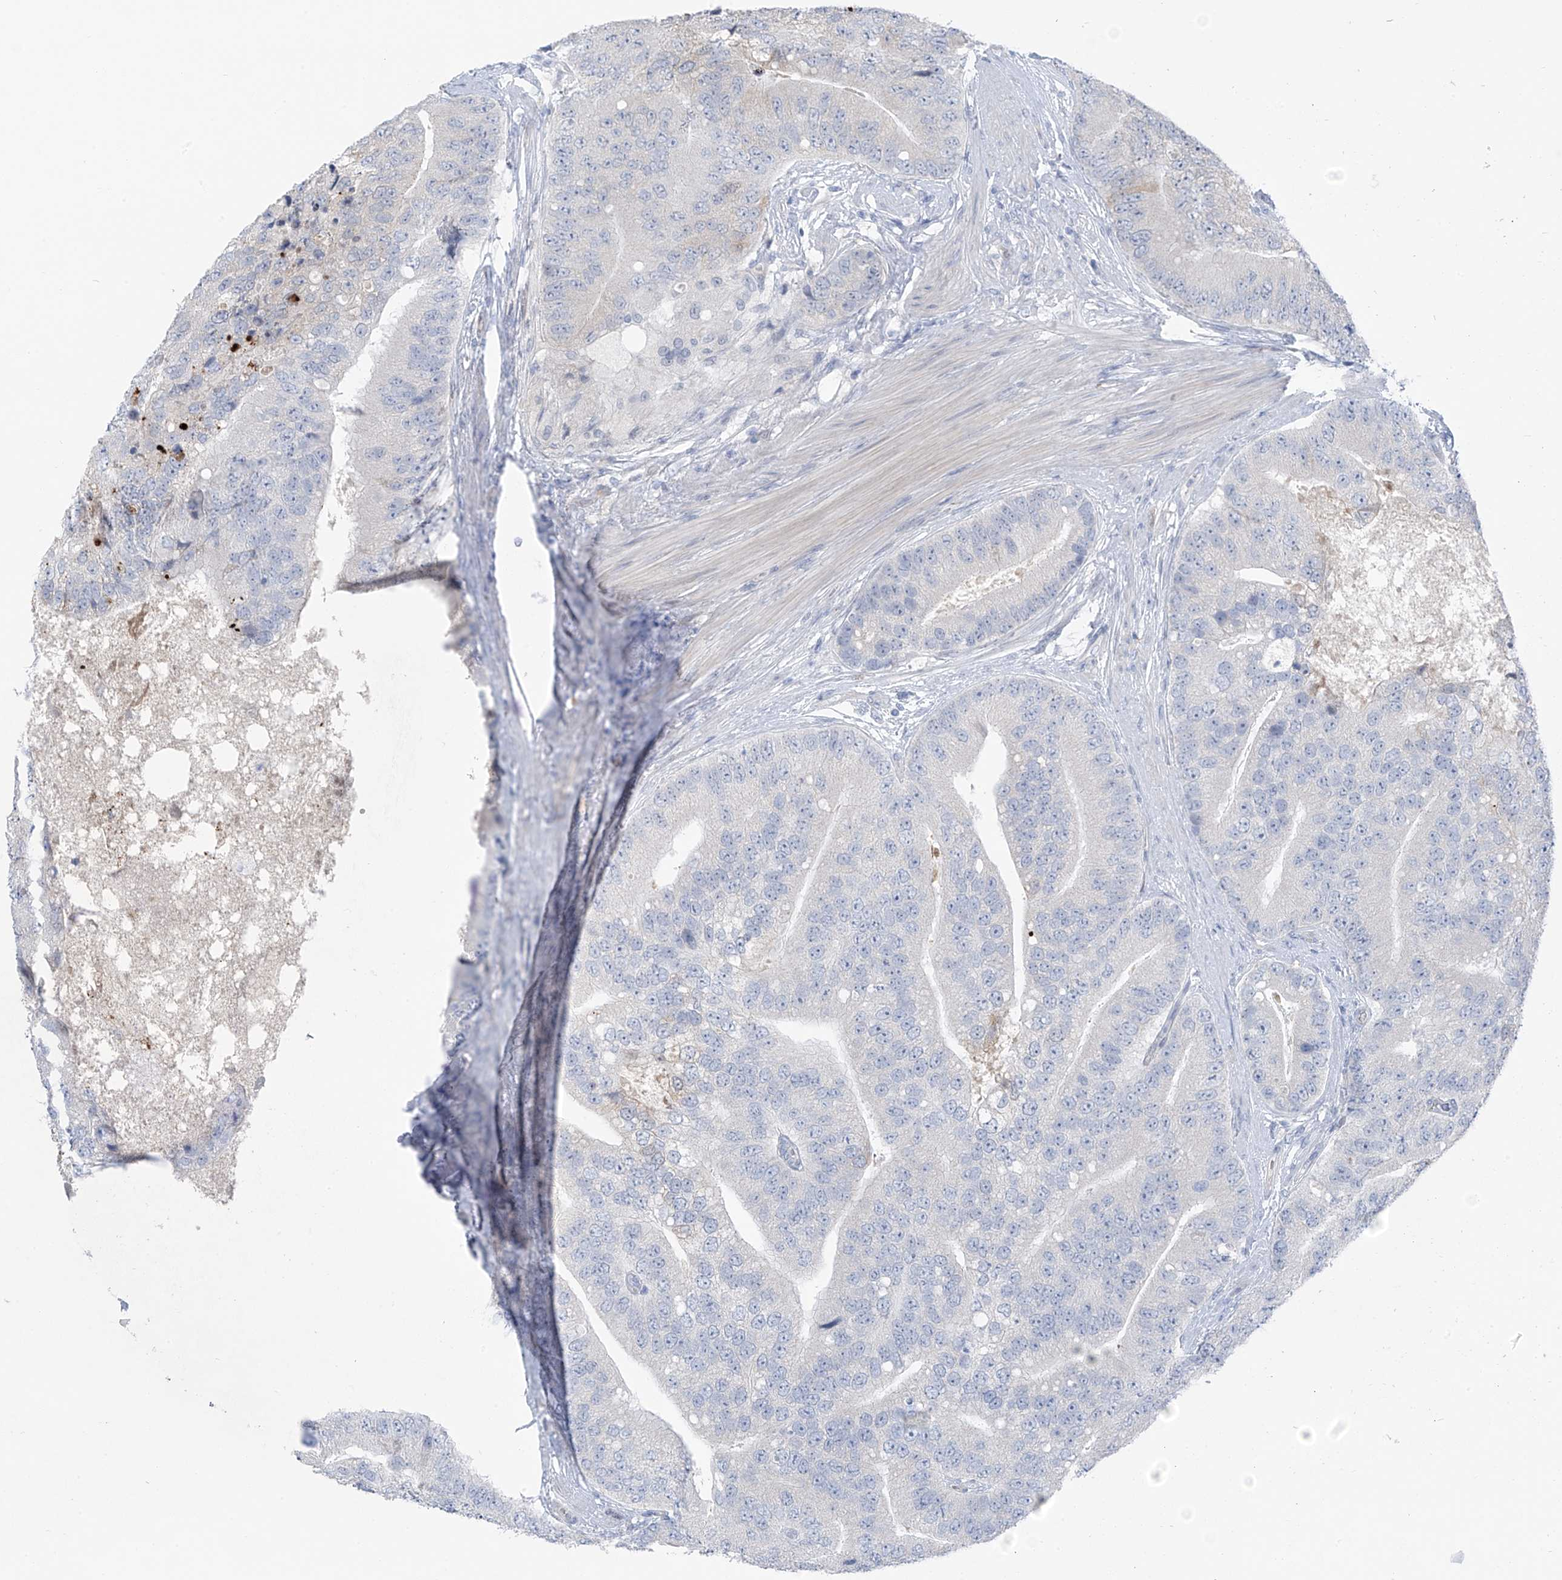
{"staining": {"intensity": "negative", "quantity": "none", "location": "none"}, "tissue": "prostate cancer", "cell_type": "Tumor cells", "image_type": "cancer", "snomed": [{"axis": "morphology", "description": "Adenocarcinoma, High grade"}, {"axis": "topography", "description": "Prostate"}], "caption": "Immunohistochemistry image of neoplastic tissue: human prostate cancer stained with DAB (3,3'-diaminobenzidine) demonstrates no significant protein expression in tumor cells. (Brightfield microscopy of DAB immunohistochemistry (IHC) at high magnification).", "gene": "ZNF793", "patient": {"sex": "male", "age": 70}}